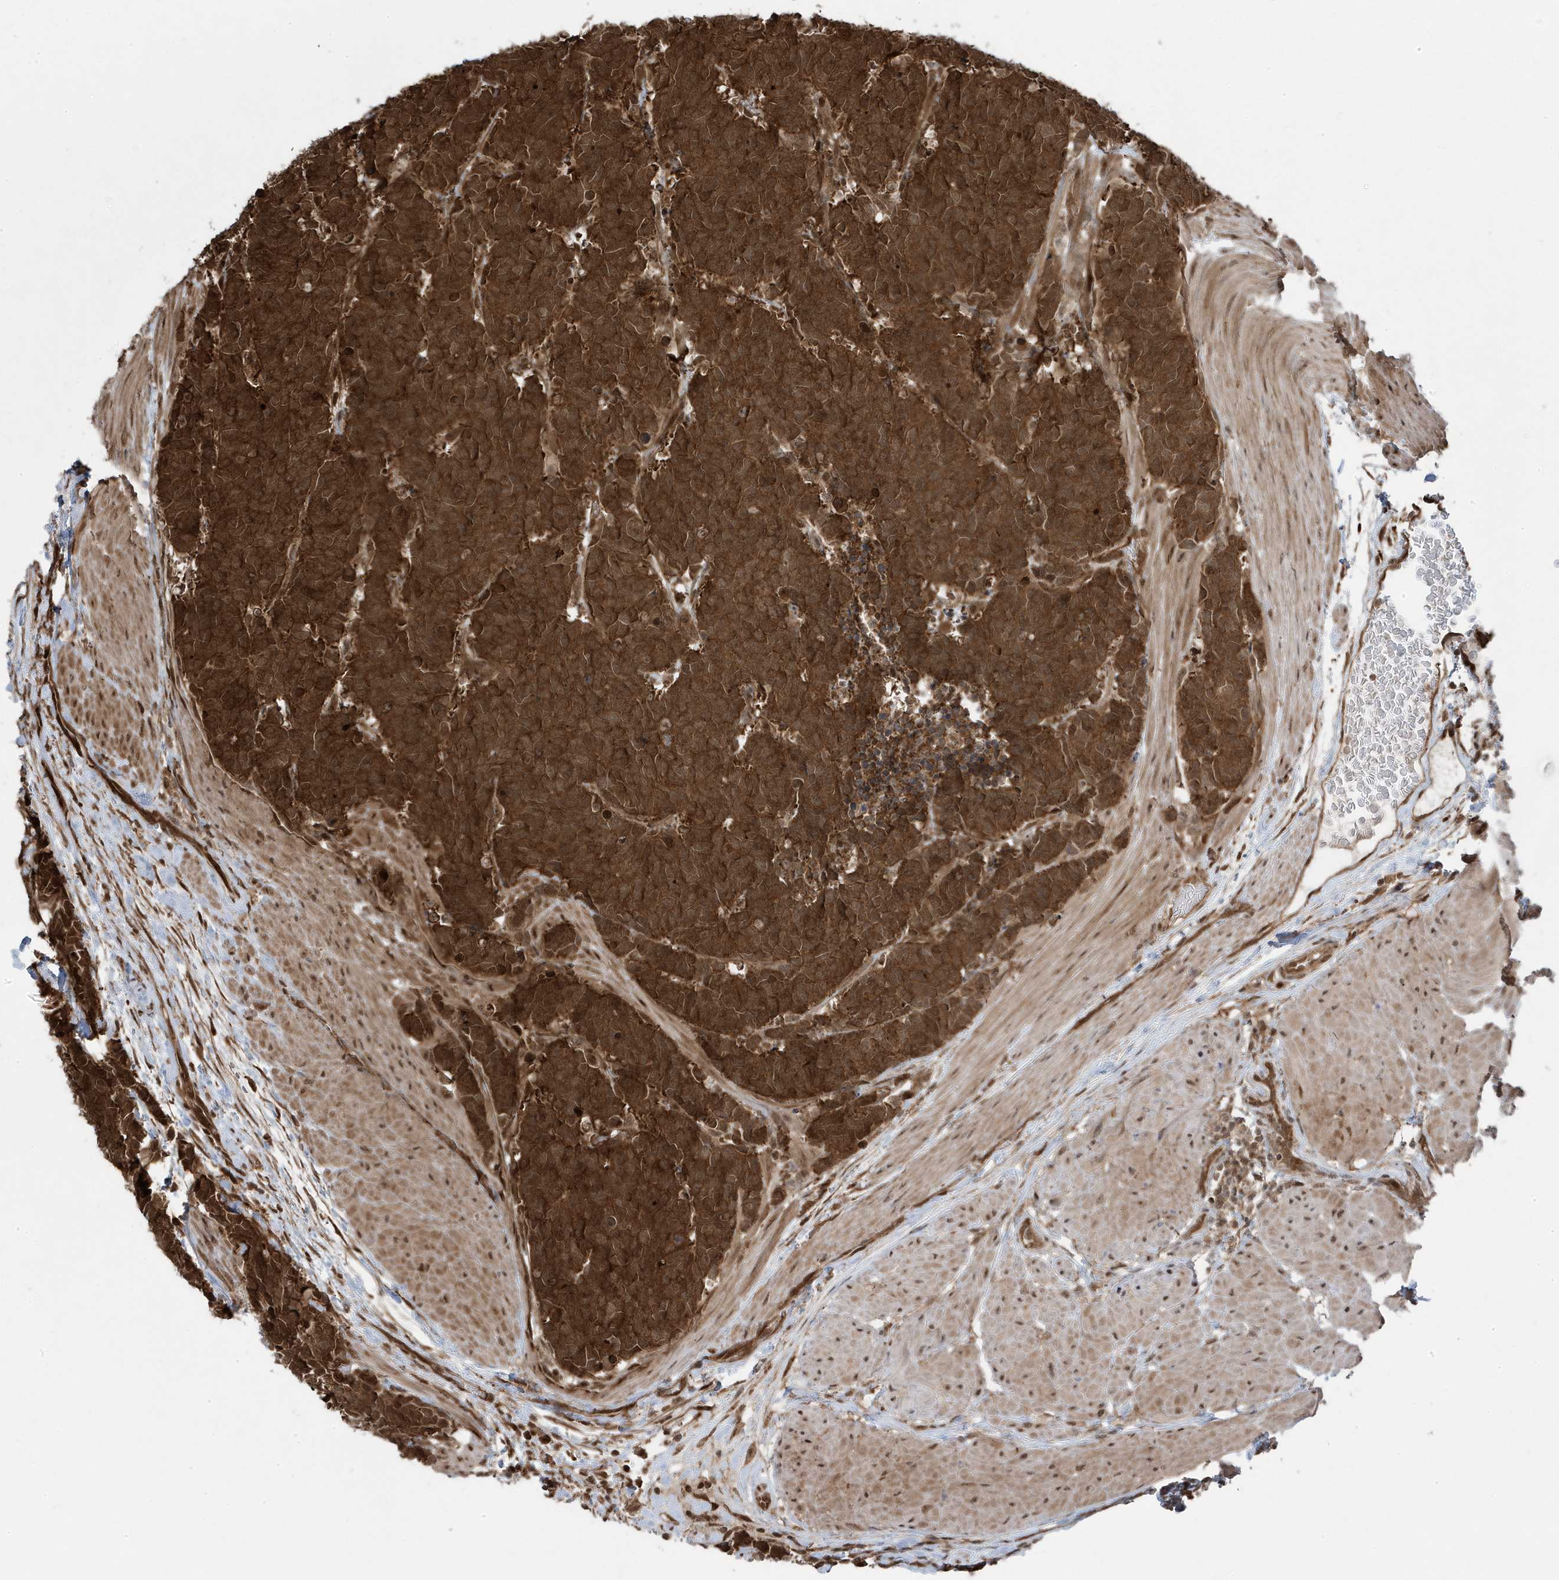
{"staining": {"intensity": "strong", "quantity": ">75%", "location": "cytoplasmic/membranous"}, "tissue": "carcinoid", "cell_type": "Tumor cells", "image_type": "cancer", "snomed": [{"axis": "morphology", "description": "Carcinoma, NOS"}, {"axis": "morphology", "description": "Carcinoid, malignant, NOS"}, {"axis": "topography", "description": "Urinary bladder"}], "caption": "Carcinoid stained with a protein marker exhibits strong staining in tumor cells.", "gene": "MAPK1IP1L", "patient": {"sex": "male", "age": 57}}